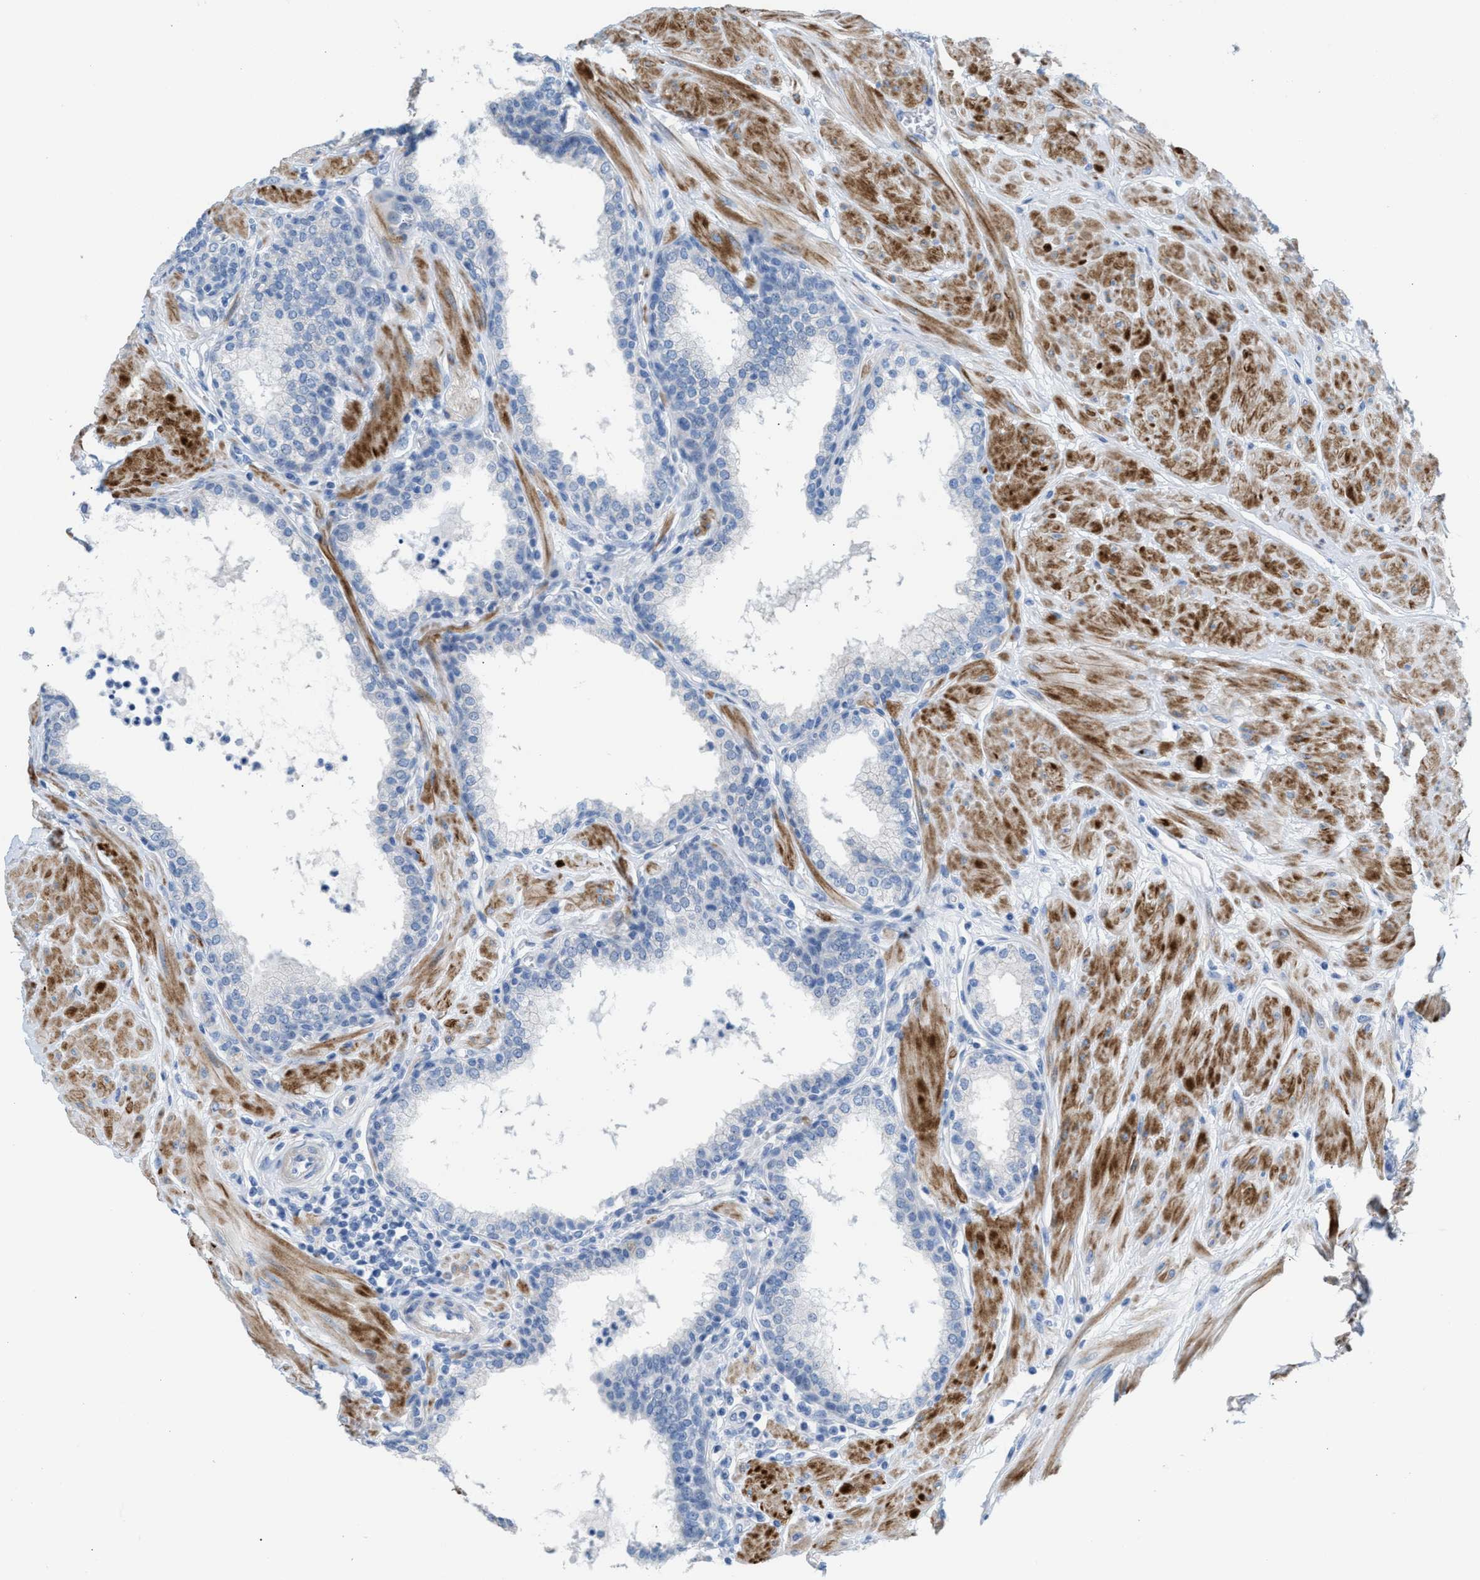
{"staining": {"intensity": "negative", "quantity": "none", "location": "none"}, "tissue": "prostate", "cell_type": "Glandular cells", "image_type": "normal", "snomed": [{"axis": "morphology", "description": "Normal tissue, NOS"}, {"axis": "topography", "description": "Prostate"}], "caption": "Immunohistochemical staining of unremarkable human prostate reveals no significant staining in glandular cells. Nuclei are stained in blue.", "gene": "MPP3", "patient": {"sex": "male", "age": 51}}